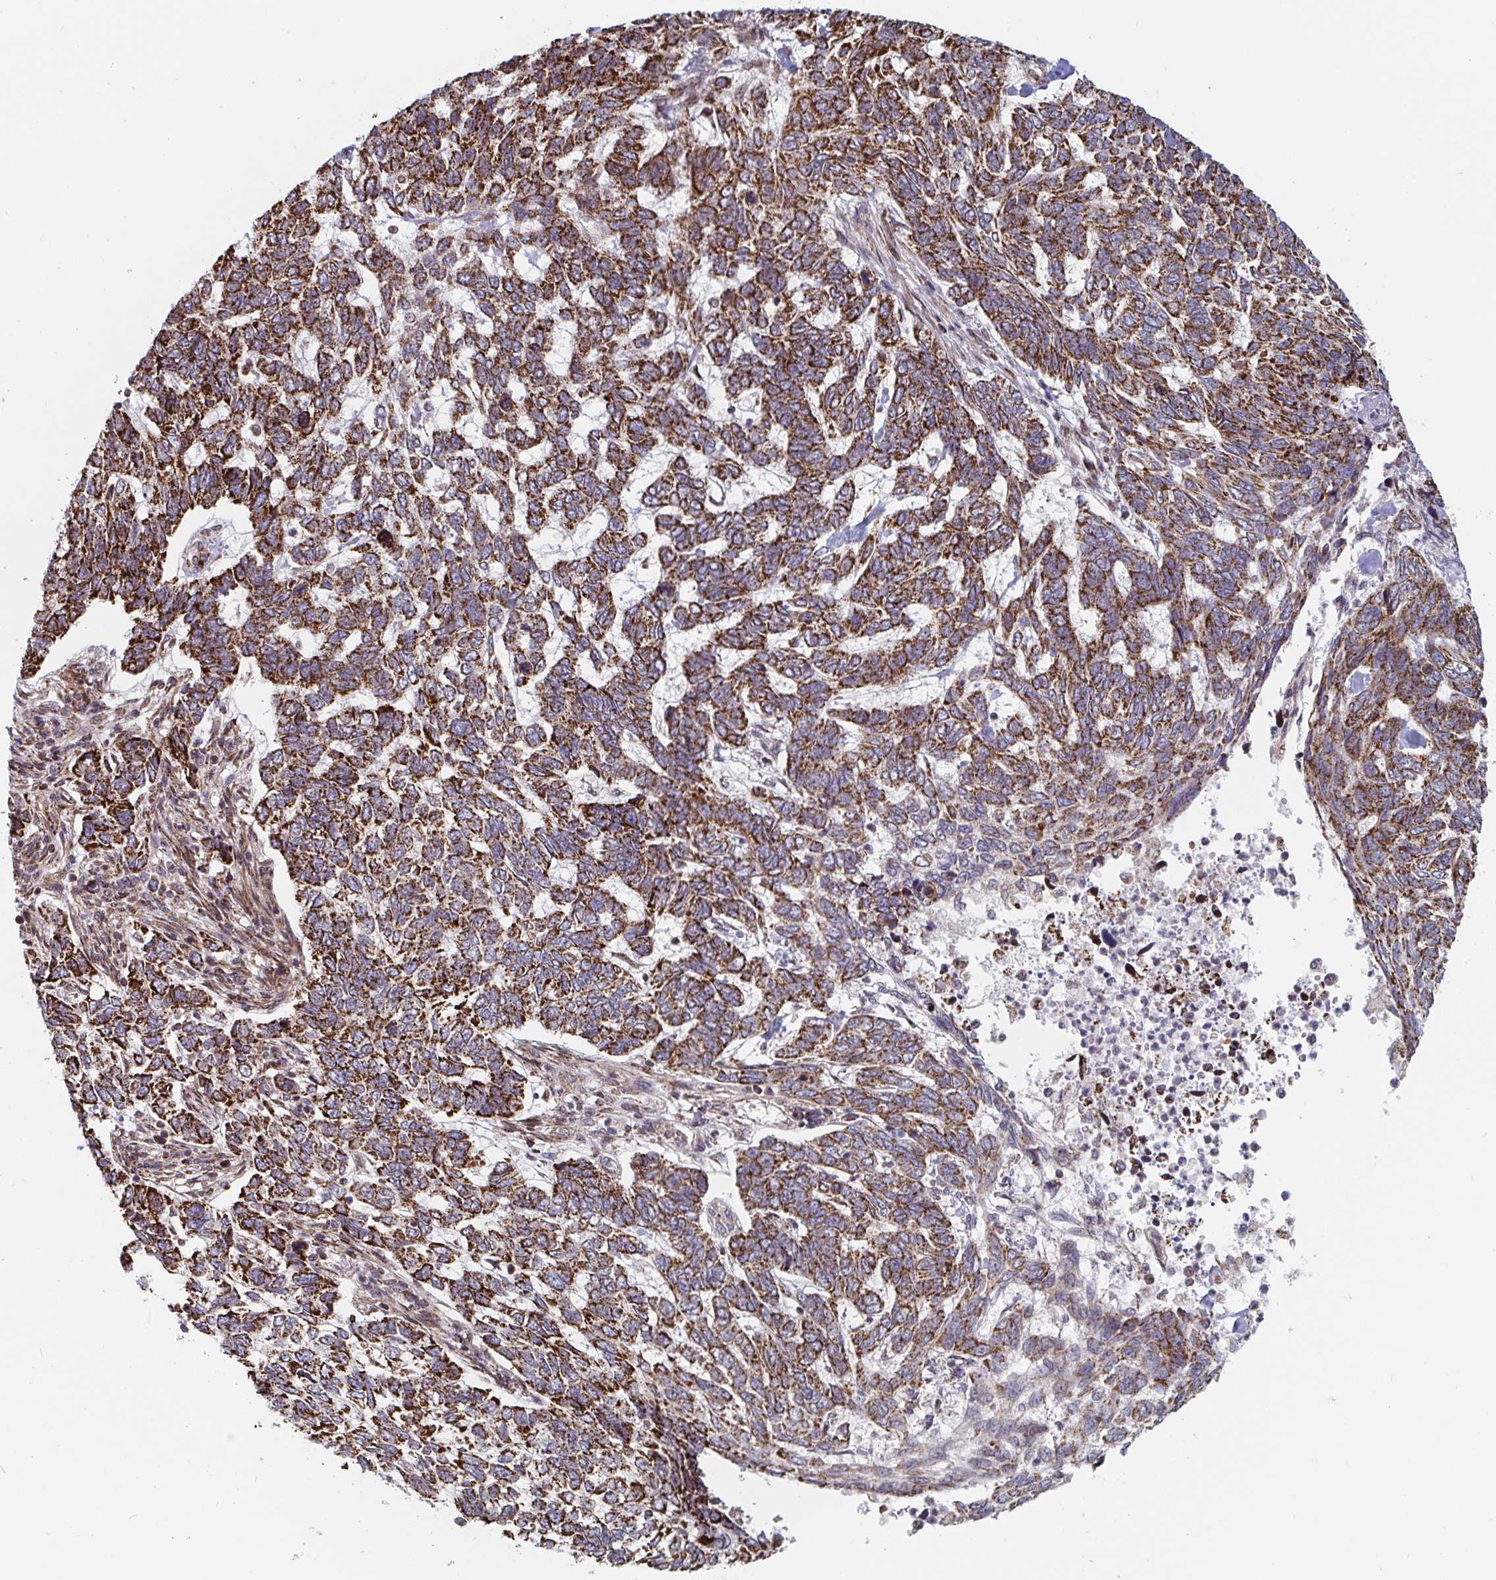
{"staining": {"intensity": "strong", "quantity": ">75%", "location": "cytoplasmic/membranous"}, "tissue": "skin cancer", "cell_type": "Tumor cells", "image_type": "cancer", "snomed": [{"axis": "morphology", "description": "Basal cell carcinoma"}, {"axis": "topography", "description": "Skin"}], "caption": "A histopathology image showing strong cytoplasmic/membranous expression in about >75% of tumor cells in basal cell carcinoma (skin), as visualized by brown immunohistochemical staining.", "gene": "STARD8", "patient": {"sex": "female", "age": 65}}